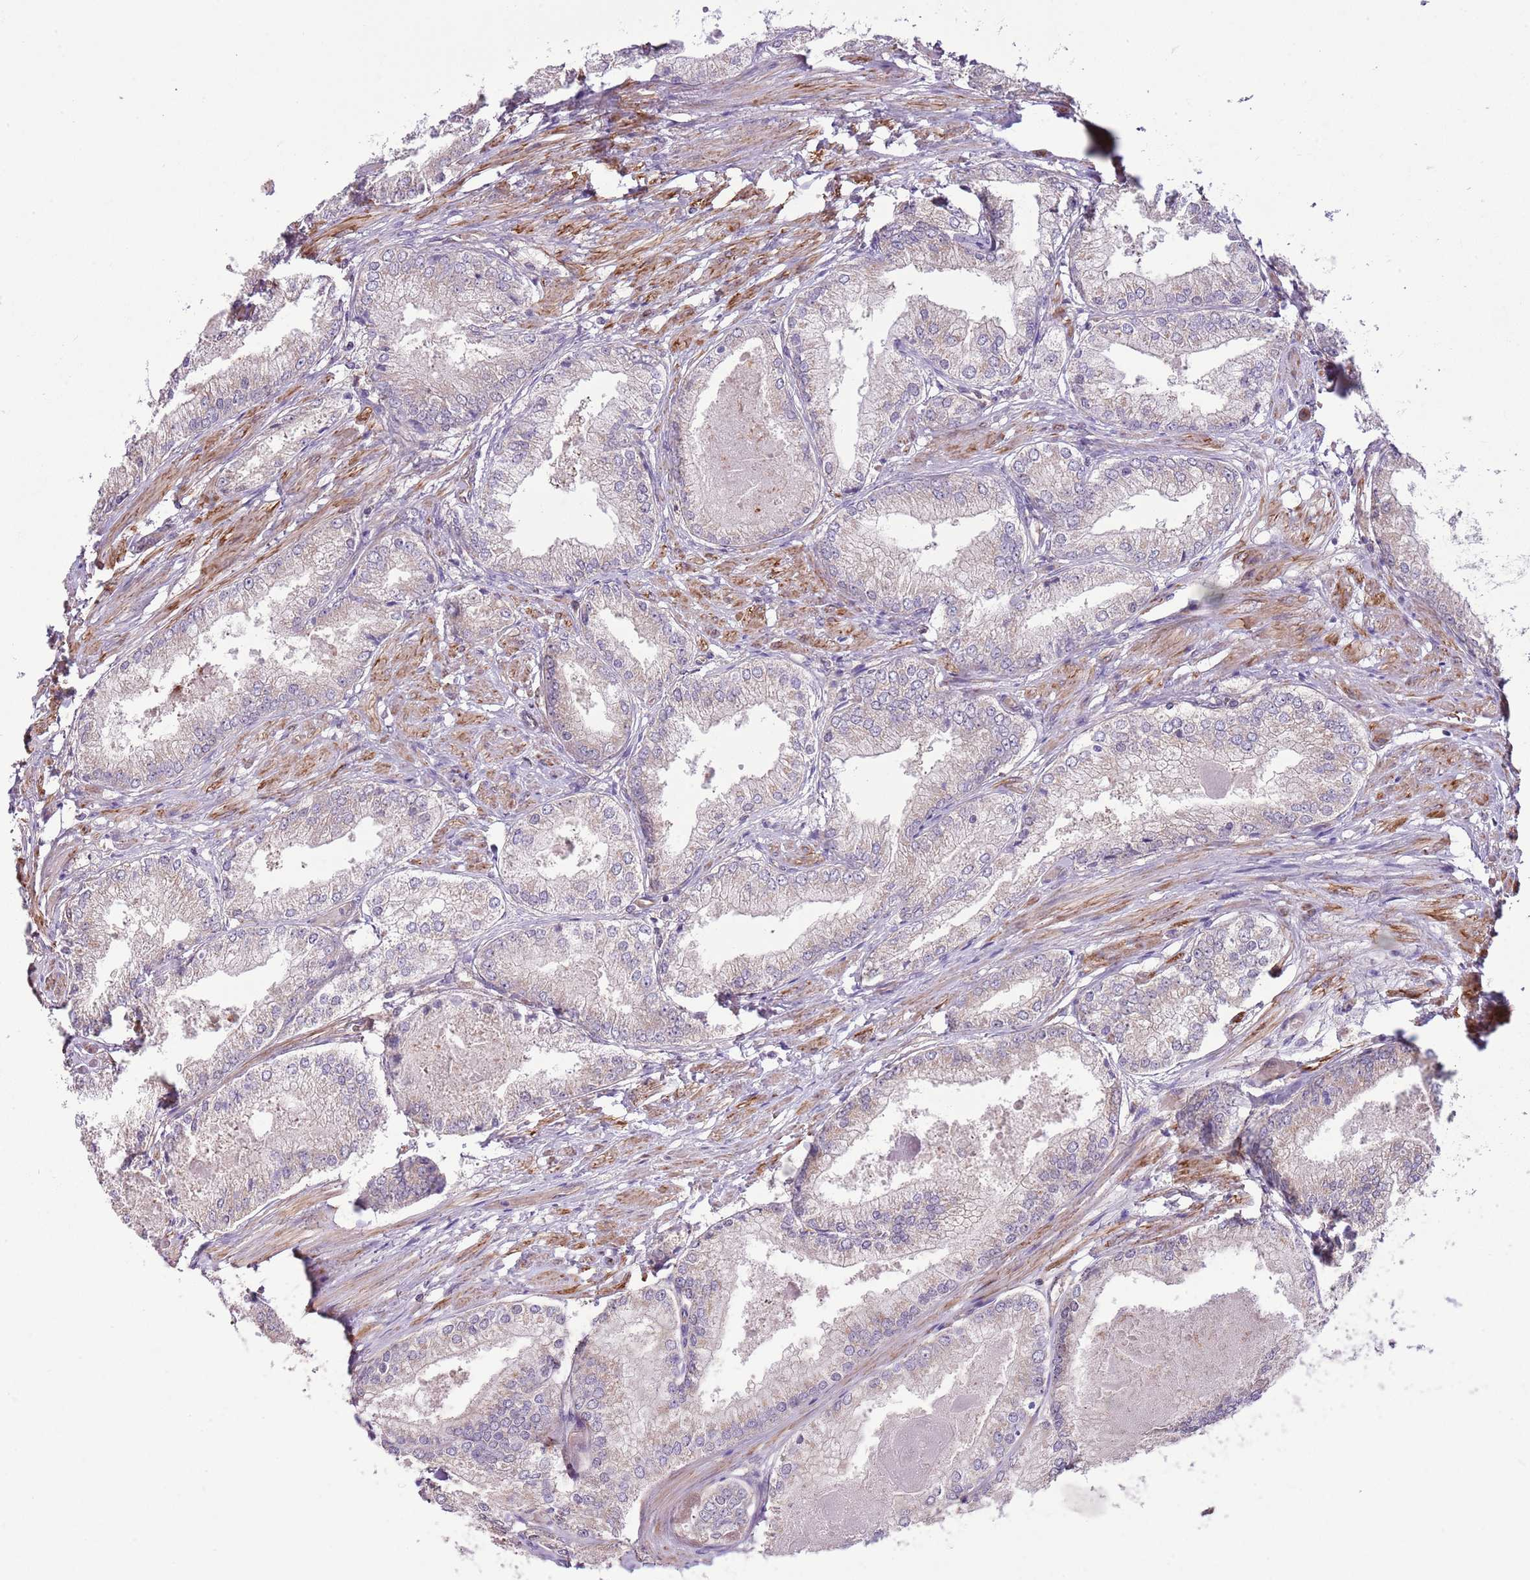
{"staining": {"intensity": "weak", "quantity": "25%-75%", "location": "cytoplasmic/membranous"}, "tissue": "prostate cancer", "cell_type": "Tumor cells", "image_type": "cancer", "snomed": [{"axis": "morphology", "description": "Adenocarcinoma, Low grade"}, {"axis": "topography", "description": "Prostate"}], "caption": "Prostate adenocarcinoma (low-grade) was stained to show a protein in brown. There is low levels of weak cytoplasmic/membranous positivity in about 25%-75% of tumor cells.", "gene": "LPIN2", "patient": {"sex": "male", "age": 68}}